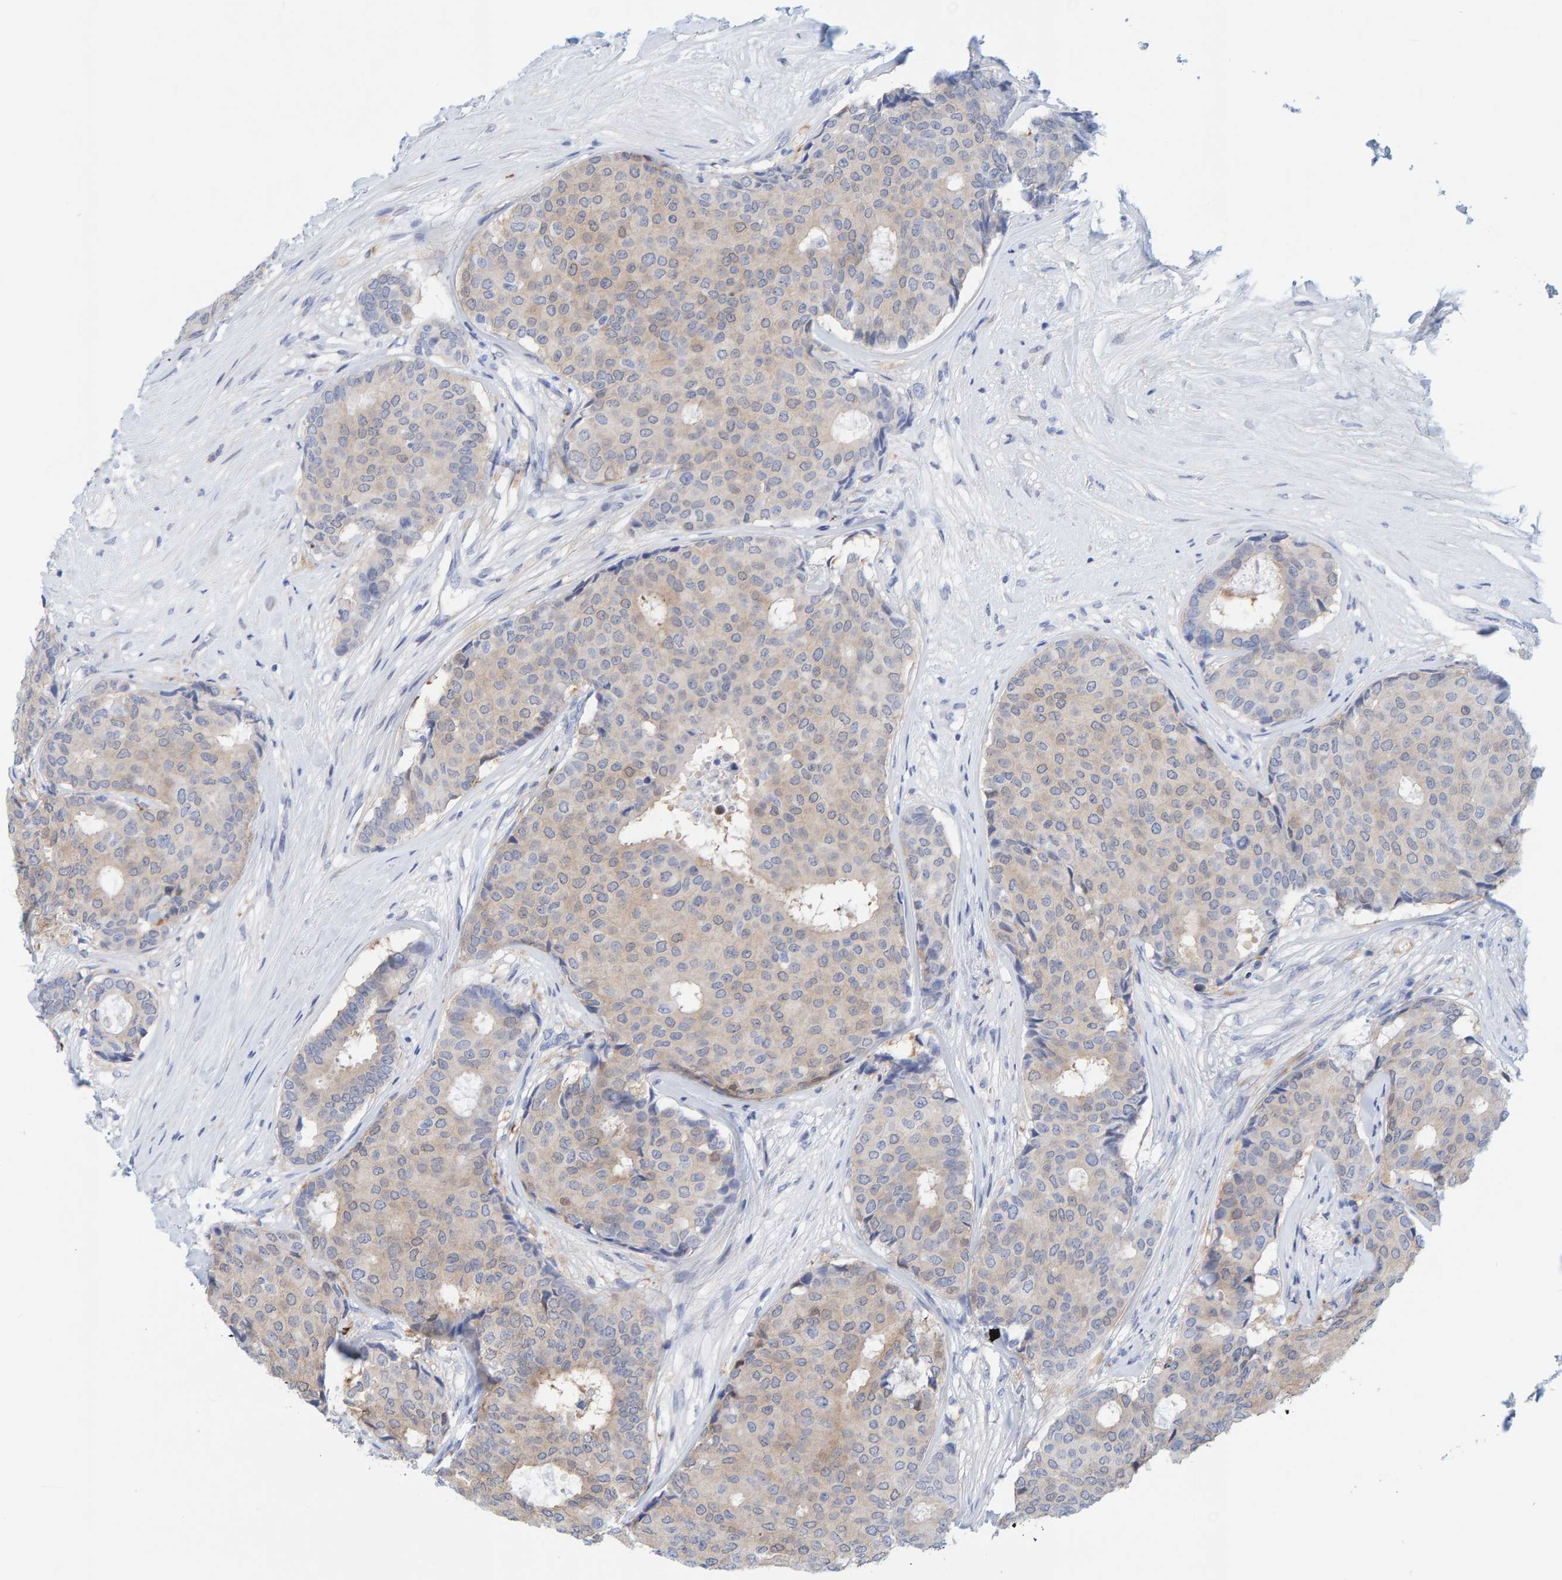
{"staining": {"intensity": "weak", "quantity": "25%-75%", "location": "cytoplasmic/membranous"}, "tissue": "breast cancer", "cell_type": "Tumor cells", "image_type": "cancer", "snomed": [{"axis": "morphology", "description": "Duct carcinoma"}, {"axis": "topography", "description": "Breast"}], "caption": "Protein staining of intraductal carcinoma (breast) tissue displays weak cytoplasmic/membranous expression in about 25%-75% of tumor cells. (brown staining indicates protein expression, while blue staining denotes nuclei).", "gene": "KLHL11", "patient": {"sex": "female", "age": 75}}